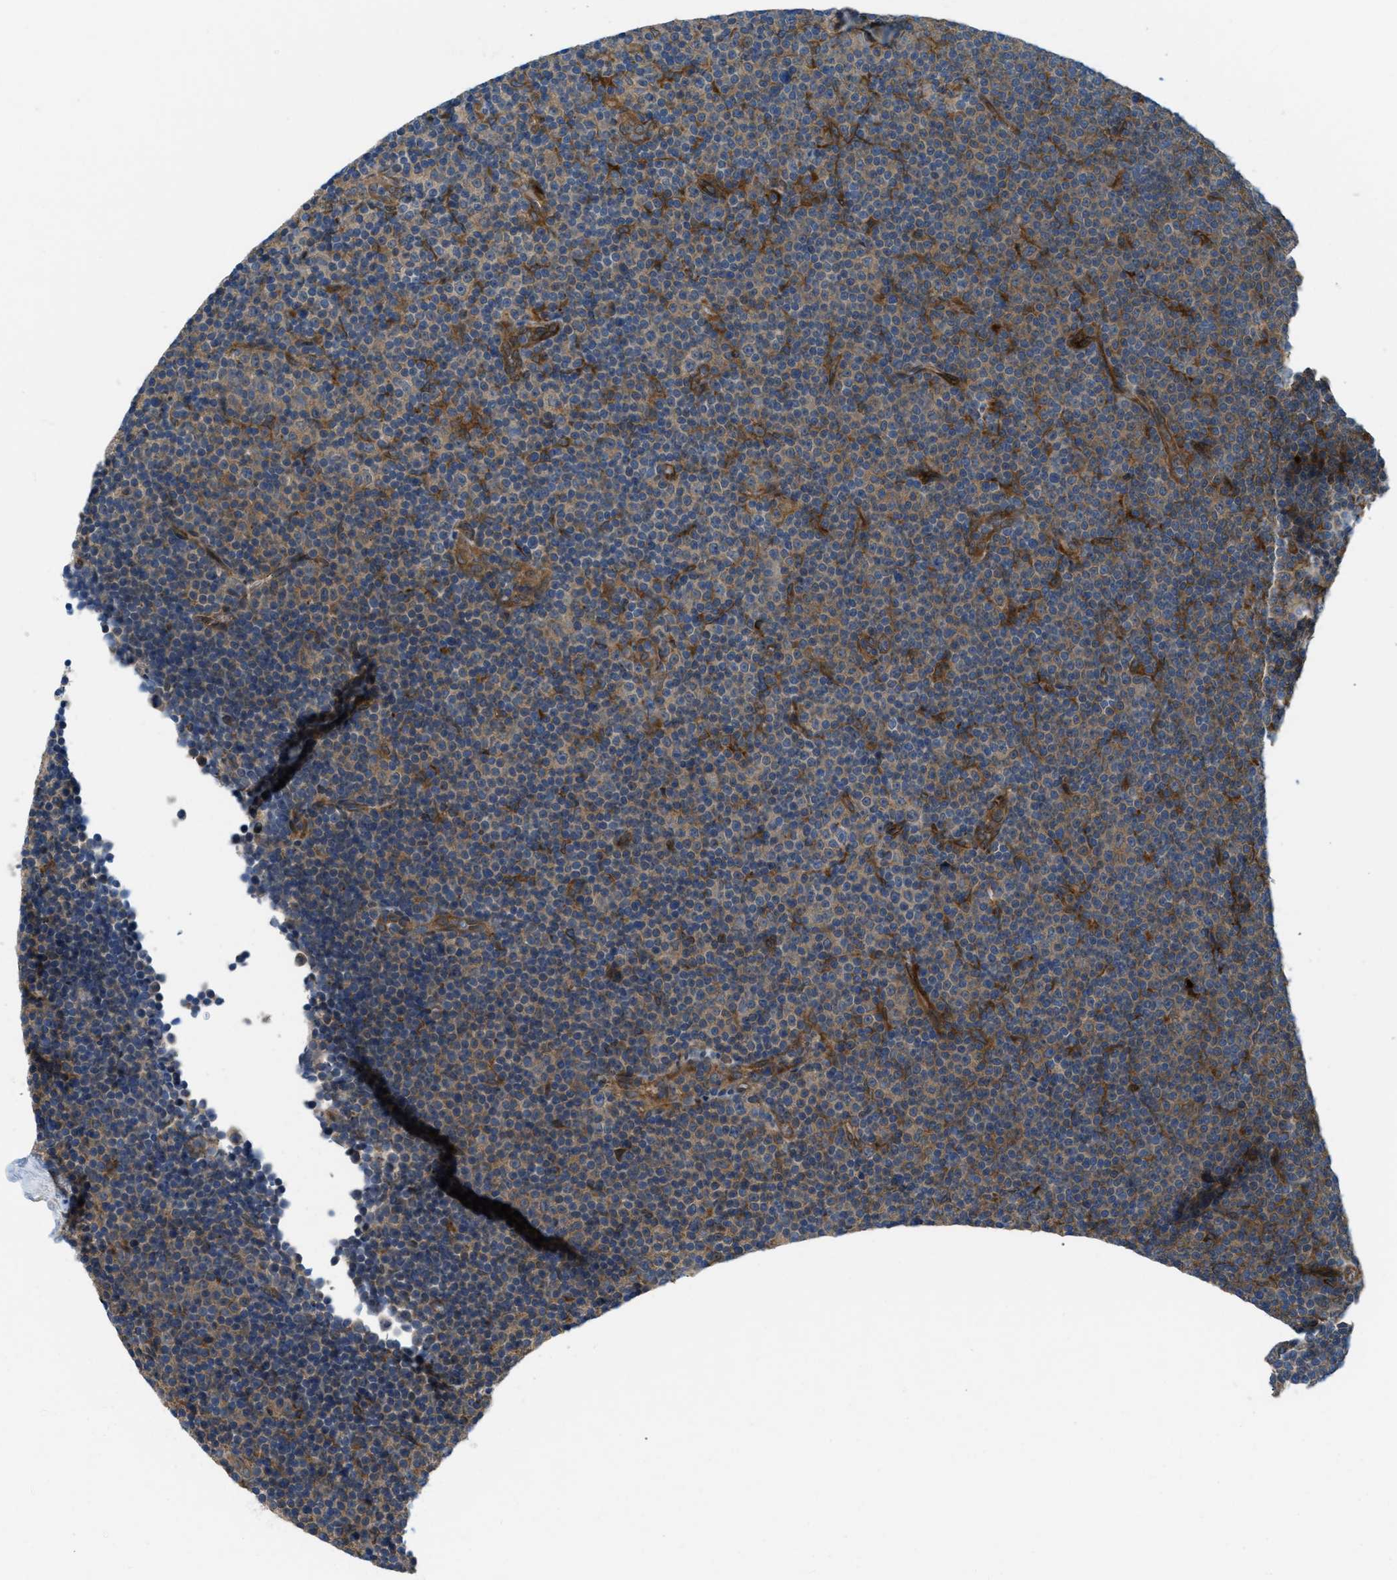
{"staining": {"intensity": "moderate", "quantity": "25%-75%", "location": "cytoplasmic/membranous"}, "tissue": "lymphoma", "cell_type": "Tumor cells", "image_type": "cancer", "snomed": [{"axis": "morphology", "description": "Malignant lymphoma, non-Hodgkin's type, Low grade"}, {"axis": "topography", "description": "Lymph node"}], "caption": "Low-grade malignant lymphoma, non-Hodgkin's type stained with immunohistochemistry exhibits moderate cytoplasmic/membranous staining in approximately 25%-75% of tumor cells.", "gene": "BAZ2B", "patient": {"sex": "female", "age": 67}}